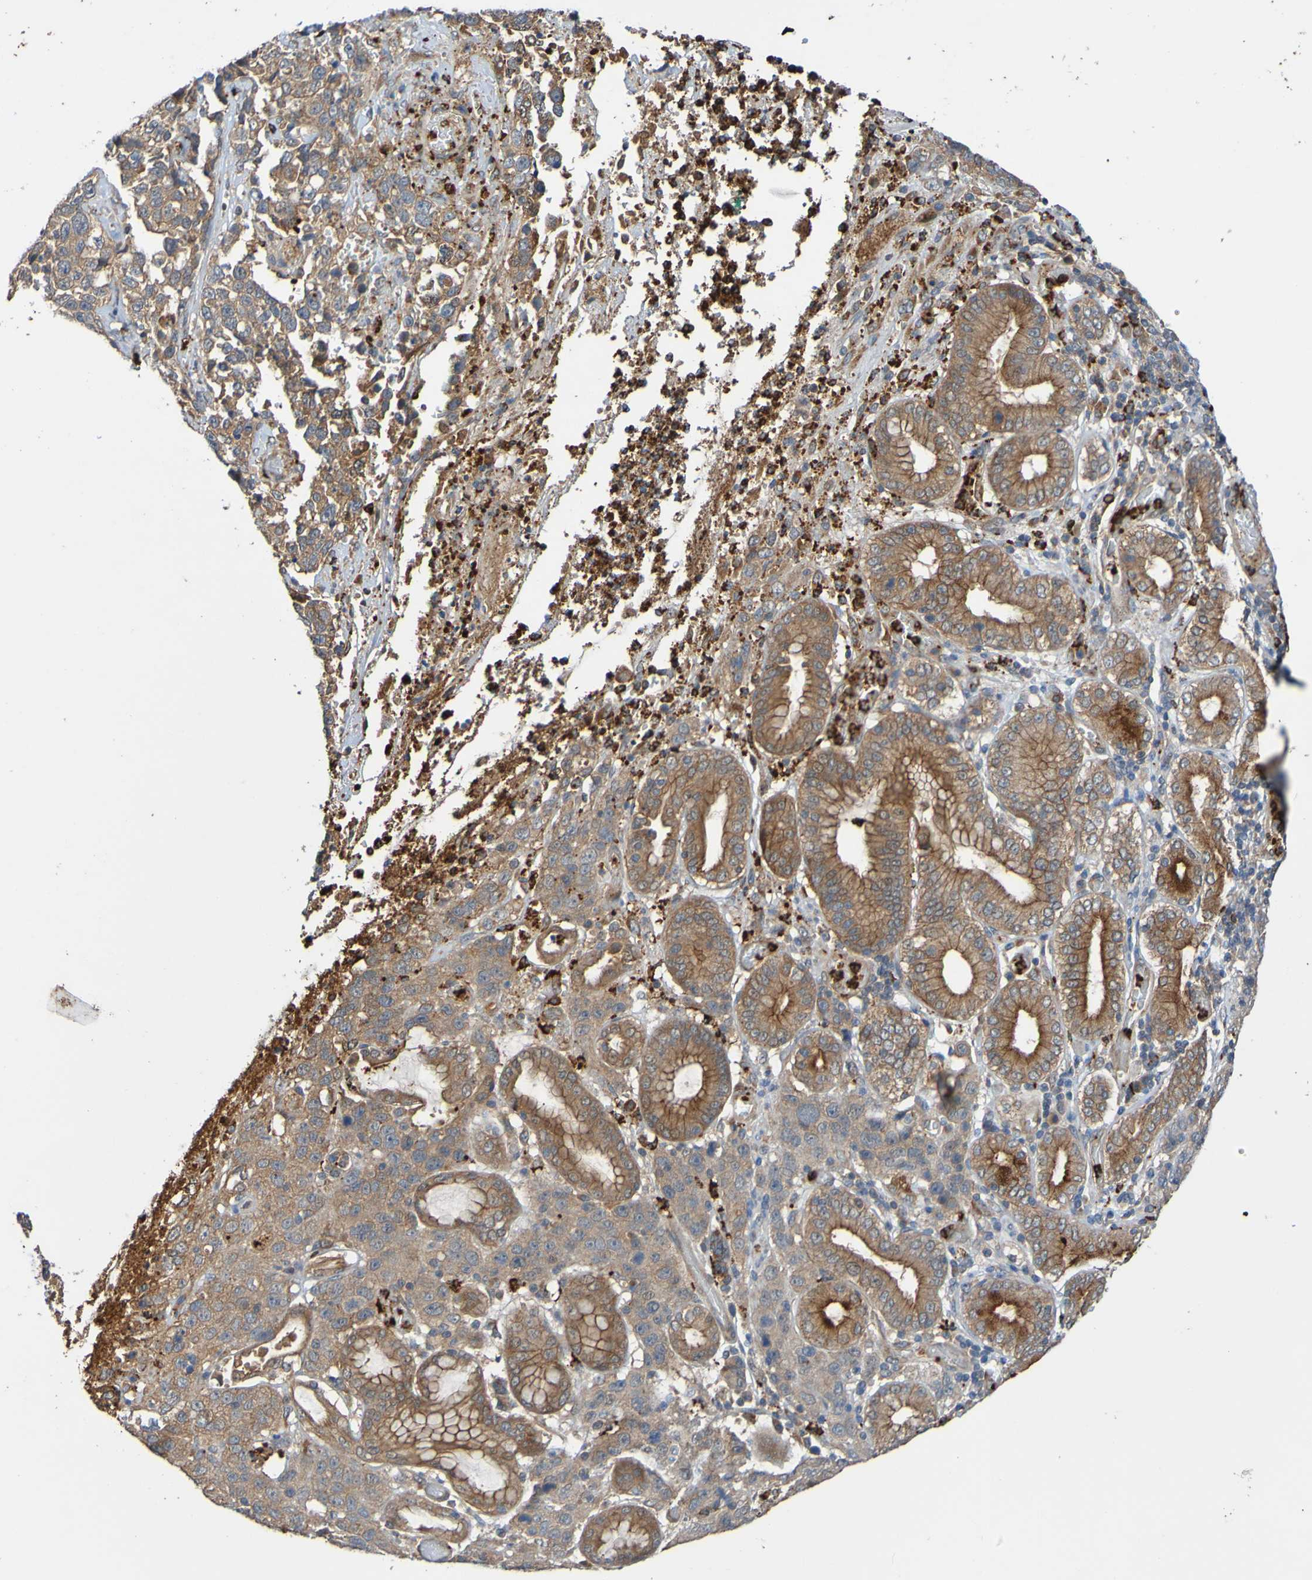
{"staining": {"intensity": "strong", "quantity": ">75%", "location": "cytoplasmic/membranous"}, "tissue": "stomach cancer", "cell_type": "Tumor cells", "image_type": "cancer", "snomed": [{"axis": "morphology", "description": "Normal tissue, NOS"}, {"axis": "morphology", "description": "Adenocarcinoma, NOS"}, {"axis": "topography", "description": "Stomach"}], "caption": "Brown immunohistochemical staining in stomach cancer exhibits strong cytoplasmic/membranous expression in about >75% of tumor cells.", "gene": "ST8SIA6", "patient": {"sex": "male", "age": 48}}